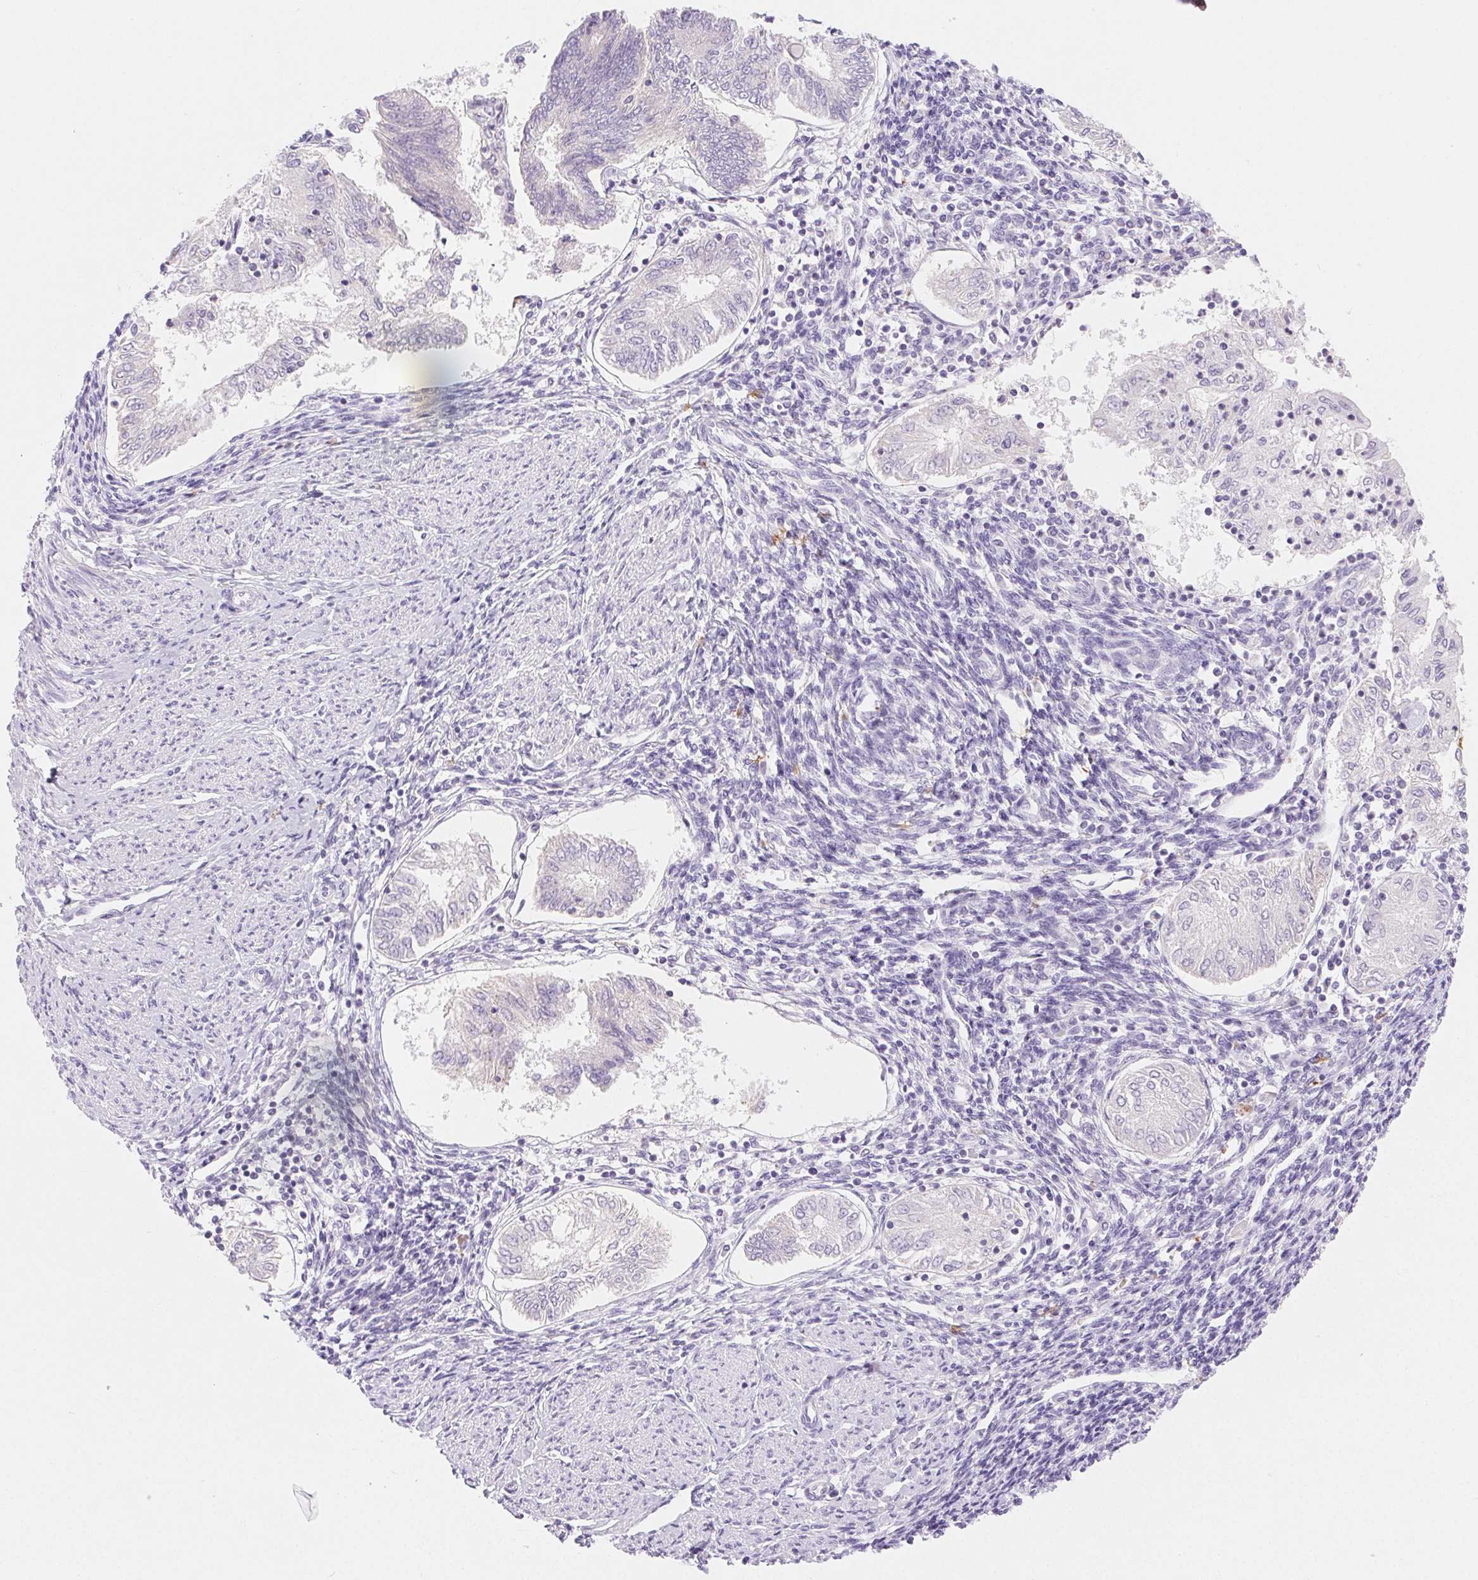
{"staining": {"intensity": "negative", "quantity": "none", "location": "none"}, "tissue": "endometrial cancer", "cell_type": "Tumor cells", "image_type": "cancer", "snomed": [{"axis": "morphology", "description": "Adenocarcinoma, NOS"}, {"axis": "topography", "description": "Endometrium"}], "caption": "A histopathology image of human endometrial cancer (adenocarcinoma) is negative for staining in tumor cells.", "gene": "FGA", "patient": {"sex": "female", "age": 68}}